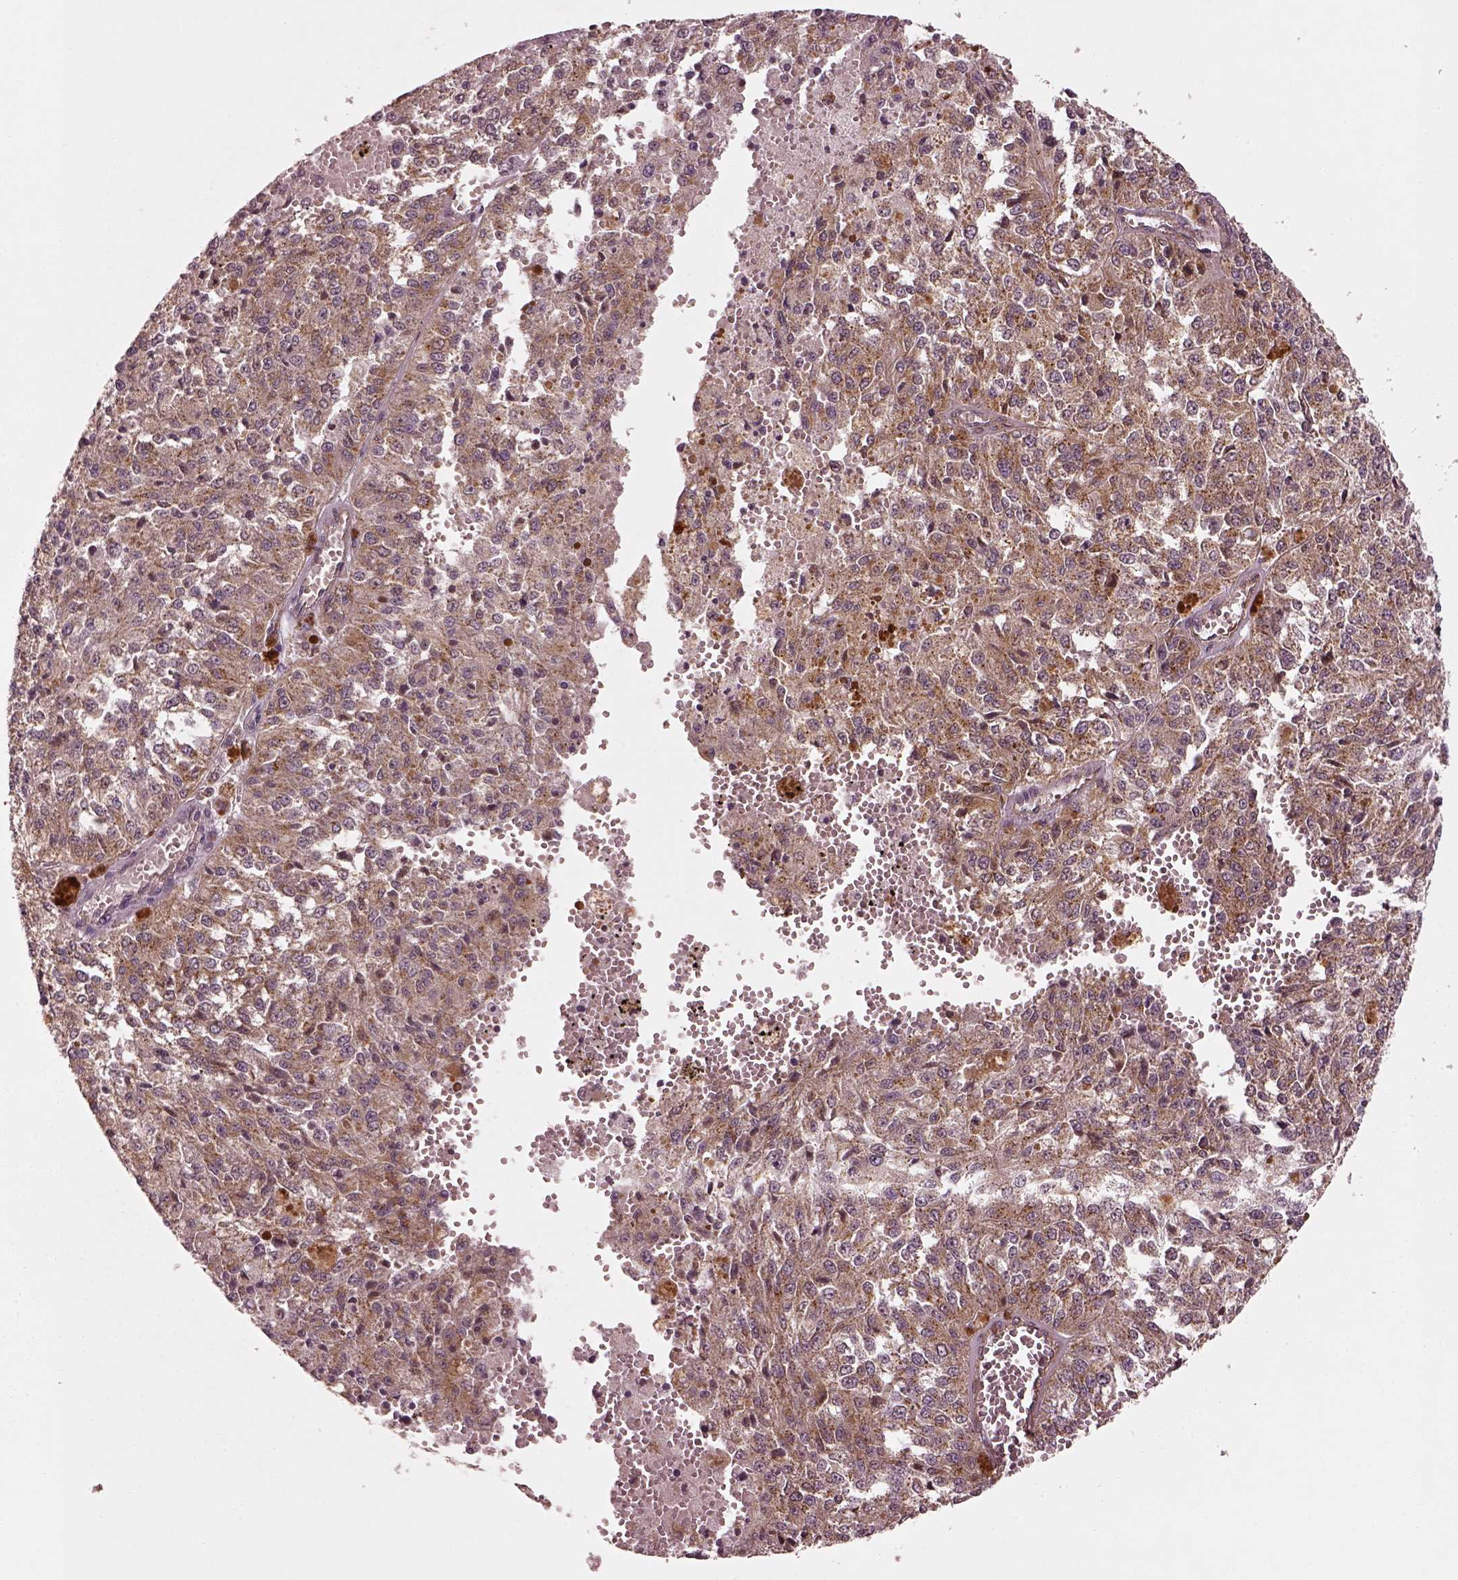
{"staining": {"intensity": "moderate", "quantity": "<25%", "location": "cytoplasmic/membranous"}, "tissue": "melanoma", "cell_type": "Tumor cells", "image_type": "cancer", "snomed": [{"axis": "morphology", "description": "Malignant melanoma, Metastatic site"}, {"axis": "topography", "description": "Lymph node"}], "caption": "Protein staining reveals moderate cytoplasmic/membranous positivity in about <25% of tumor cells in malignant melanoma (metastatic site).", "gene": "WASHC2A", "patient": {"sex": "female", "age": 64}}